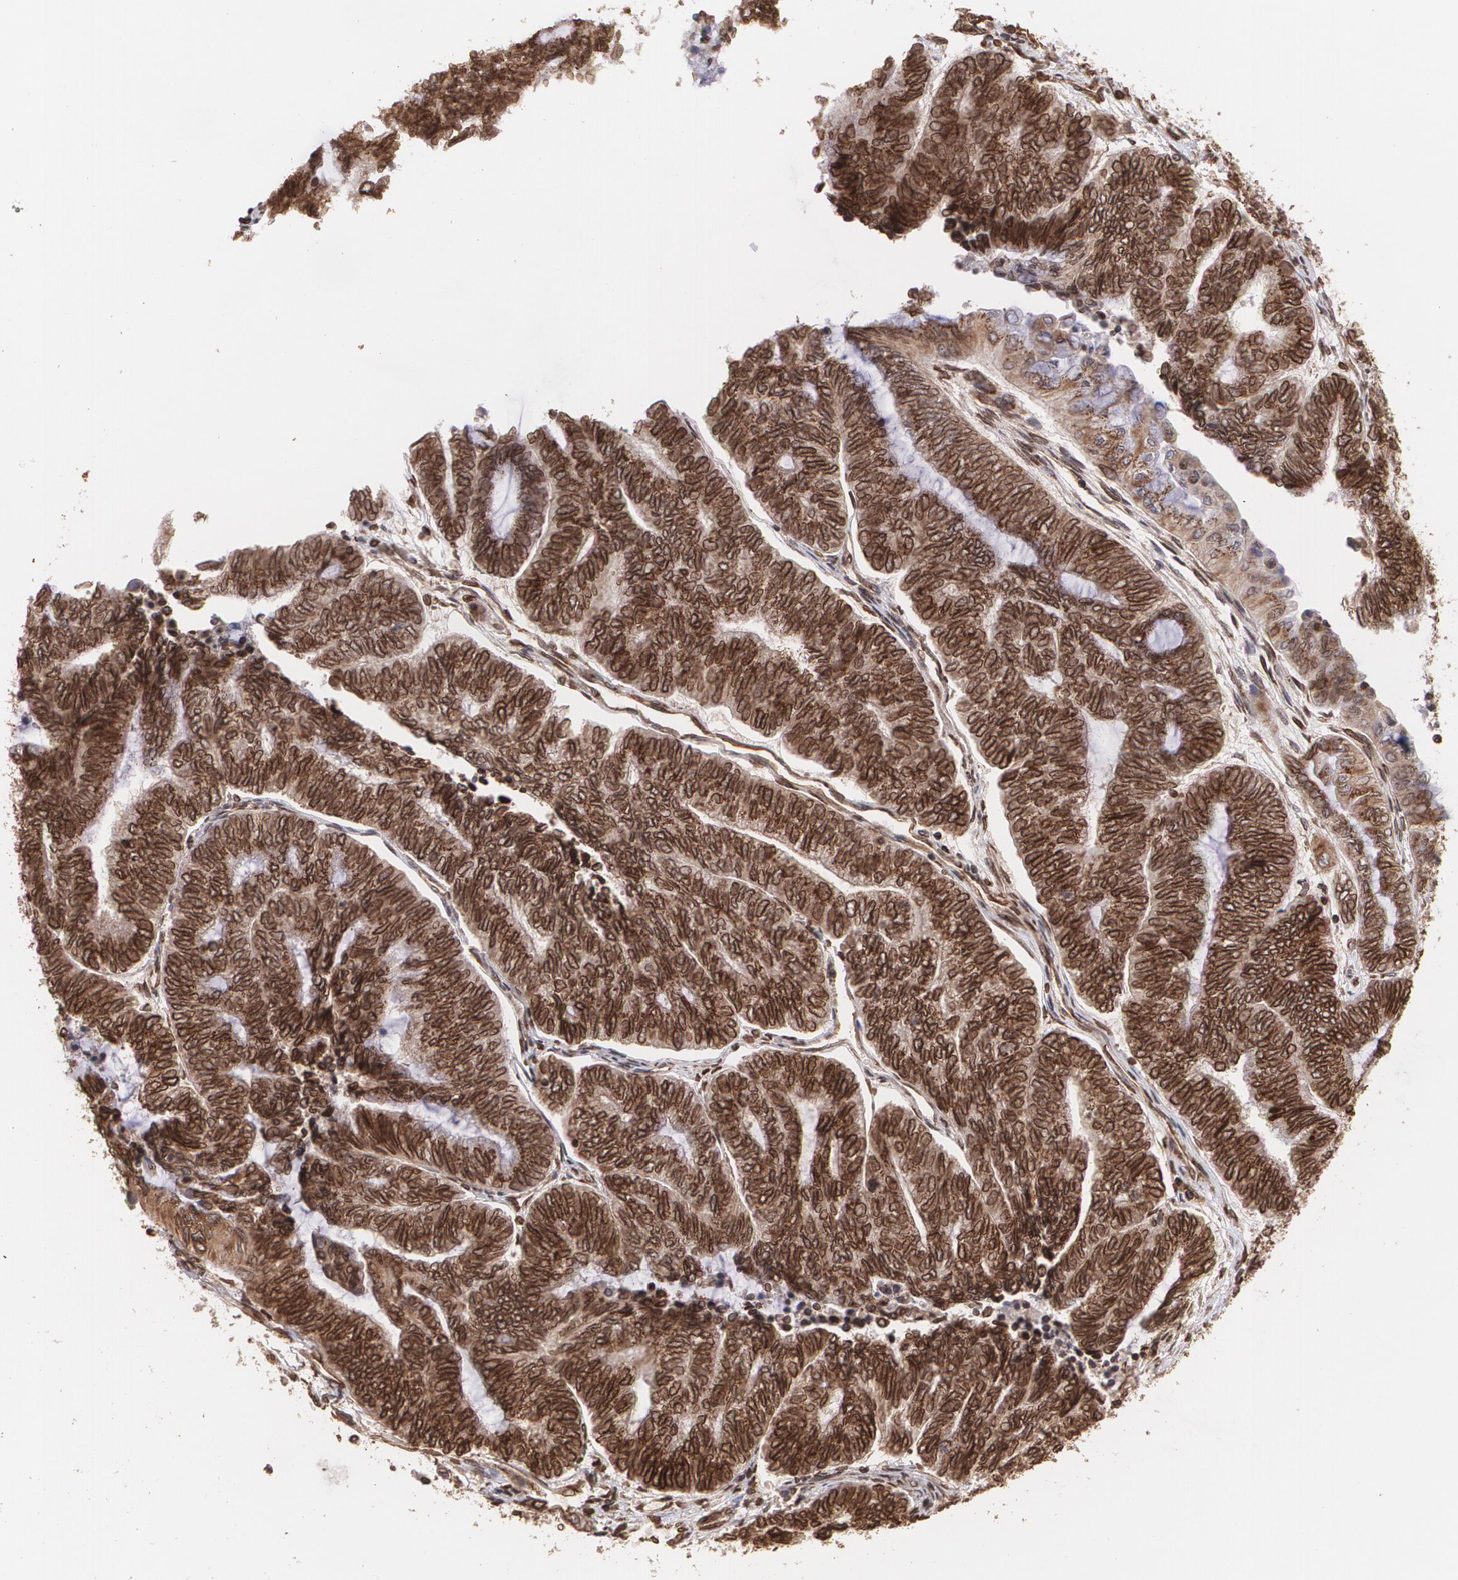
{"staining": {"intensity": "strong", "quantity": ">75%", "location": "cytoplasmic/membranous"}, "tissue": "endometrial cancer", "cell_type": "Tumor cells", "image_type": "cancer", "snomed": [{"axis": "morphology", "description": "Adenocarcinoma, NOS"}, {"axis": "topography", "description": "Uterus"}, {"axis": "topography", "description": "Endometrium"}], "caption": "Endometrial adenocarcinoma was stained to show a protein in brown. There is high levels of strong cytoplasmic/membranous positivity in approximately >75% of tumor cells. The protein is shown in brown color, while the nuclei are stained blue.", "gene": "TRIP11", "patient": {"sex": "female", "age": 70}}